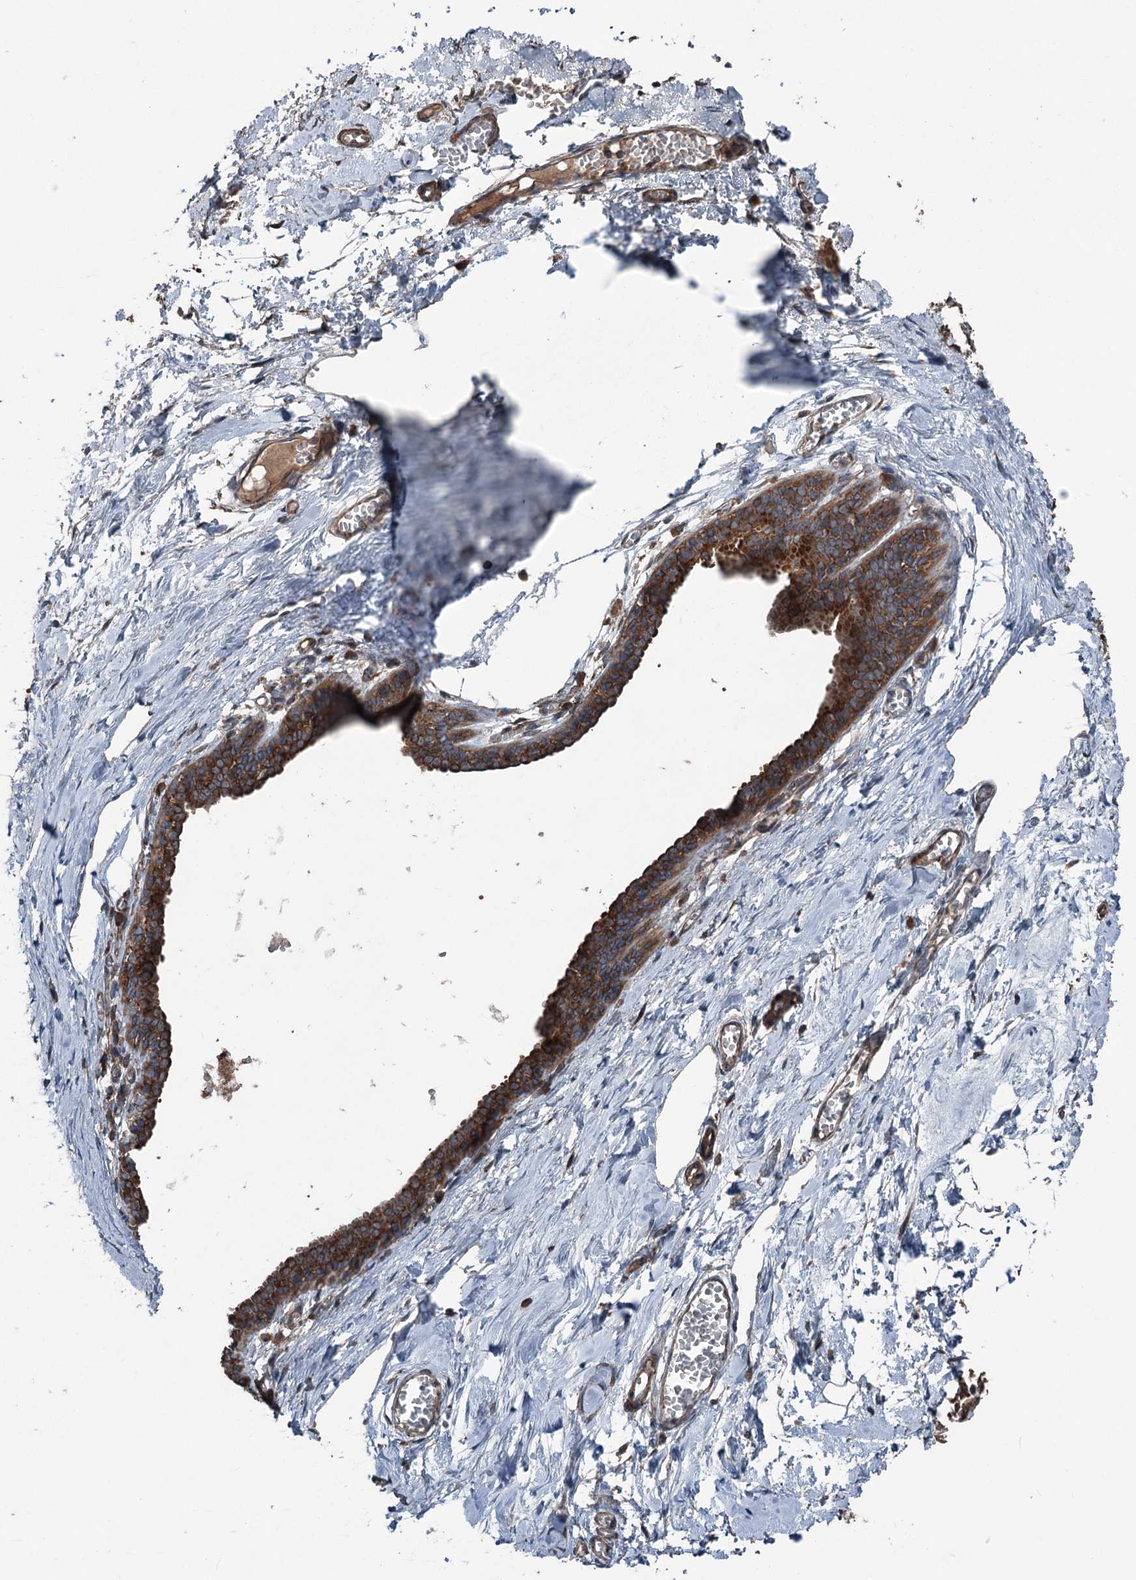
{"staining": {"intensity": "weak", "quantity": "25%-75%", "location": "cytoplasmic/membranous"}, "tissue": "breast", "cell_type": "Adipocytes", "image_type": "normal", "snomed": [{"axis": "morphology", "description": "Normal tissue, NOS"}, {"axis": "topography", "description": "Breast"}], "caption": "DAB immunohistochemical staining of unremarkable breast exhibits weak cytoplasmic/membranous protein positivity in approximately 25%-75% of adipocytes.", "gene": "RNF214", "patient": {"sex": "female", "age": 27}}